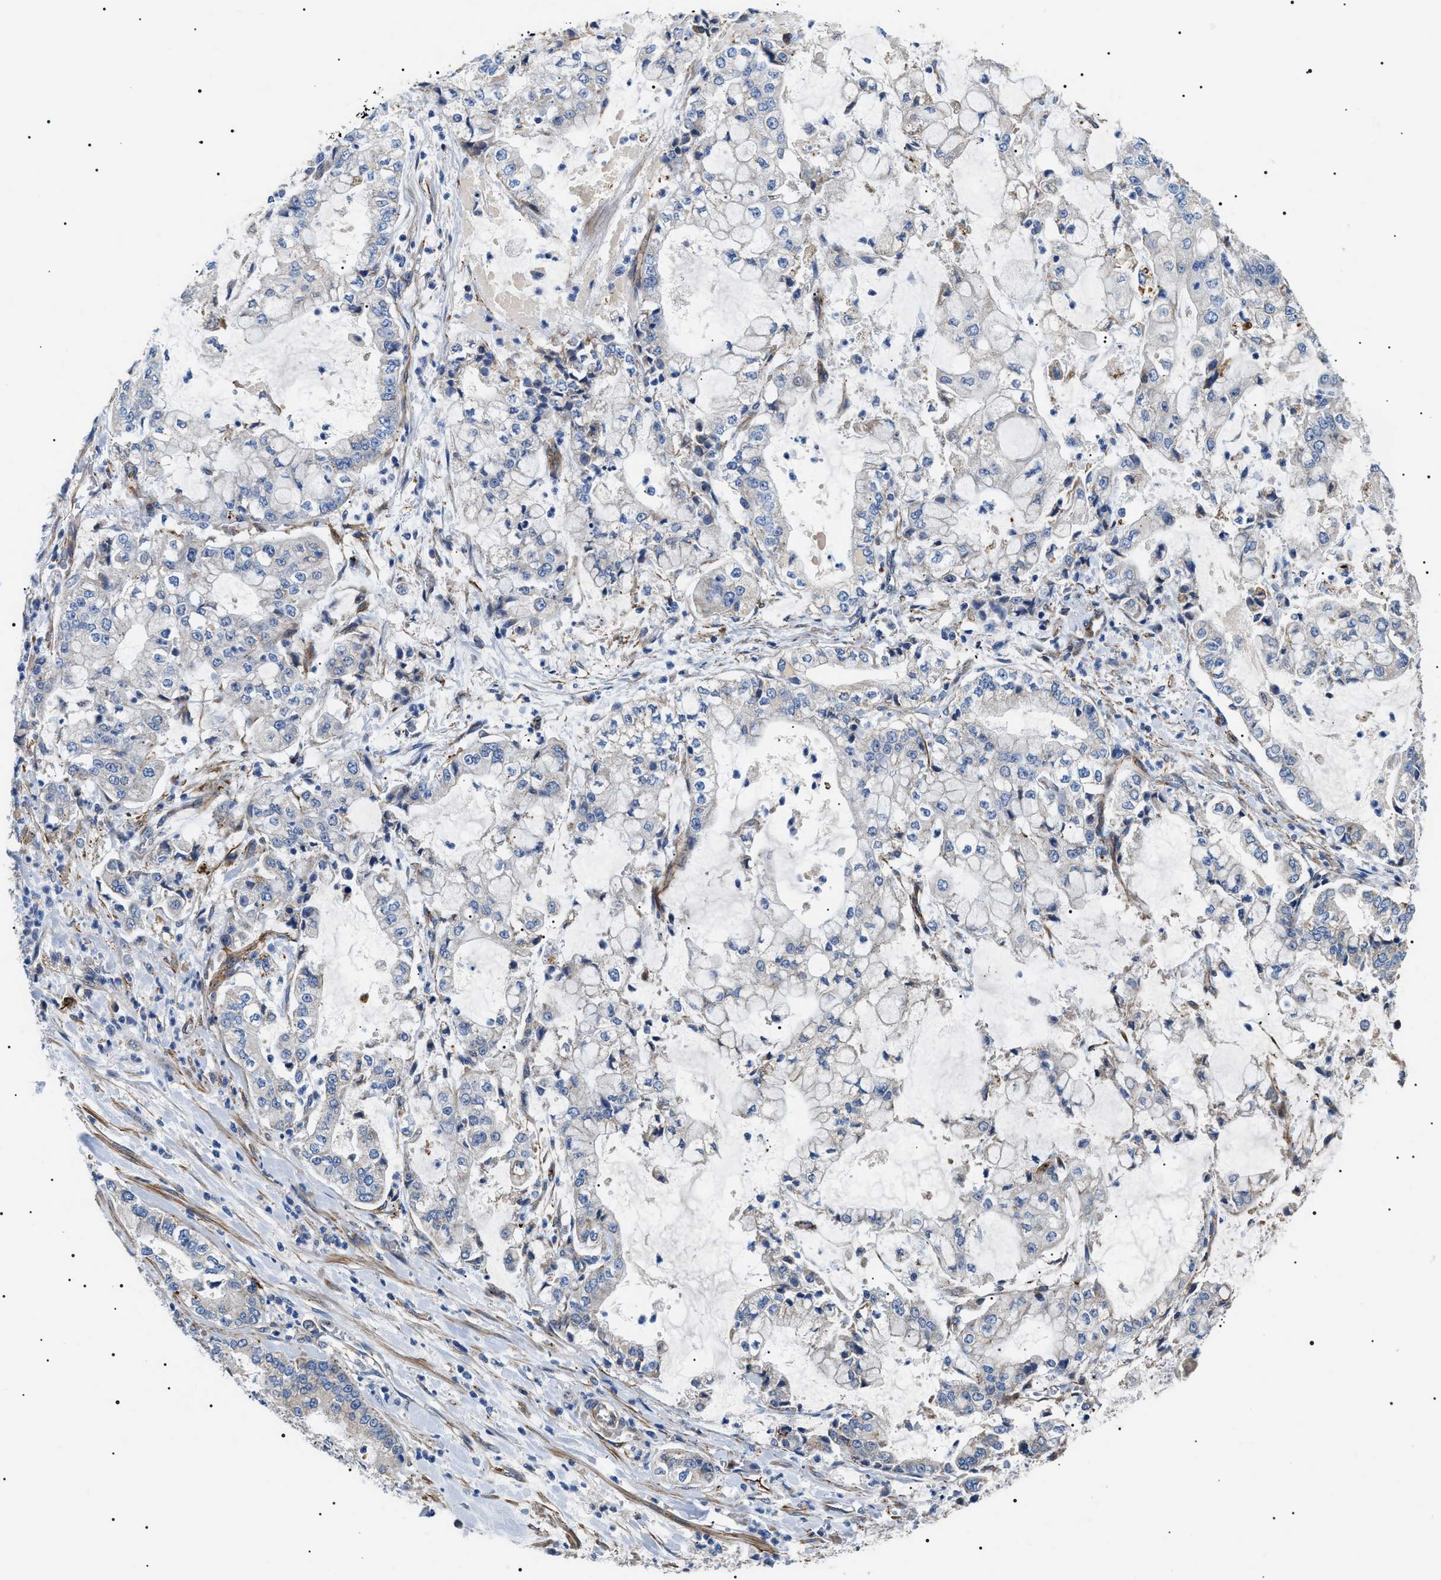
{"staining": {"intensity": "negative", "quantity": "none", "location": "none"}, "tissue": "stomach cancer", "cell_type": "Tumor cells", "image_type": "cancer", "snomed": [{"axis": "morphology", "description": "Adenocarcinoma, NOS"}, {"axis": "topography", "description": "Stomach"}], "caption": "A histopathology image of human stomach adenocarcinoma is negative for staining in tumor cells.", "gene": "TMEM222", "patient": {"sex": "male", "age": 76}}